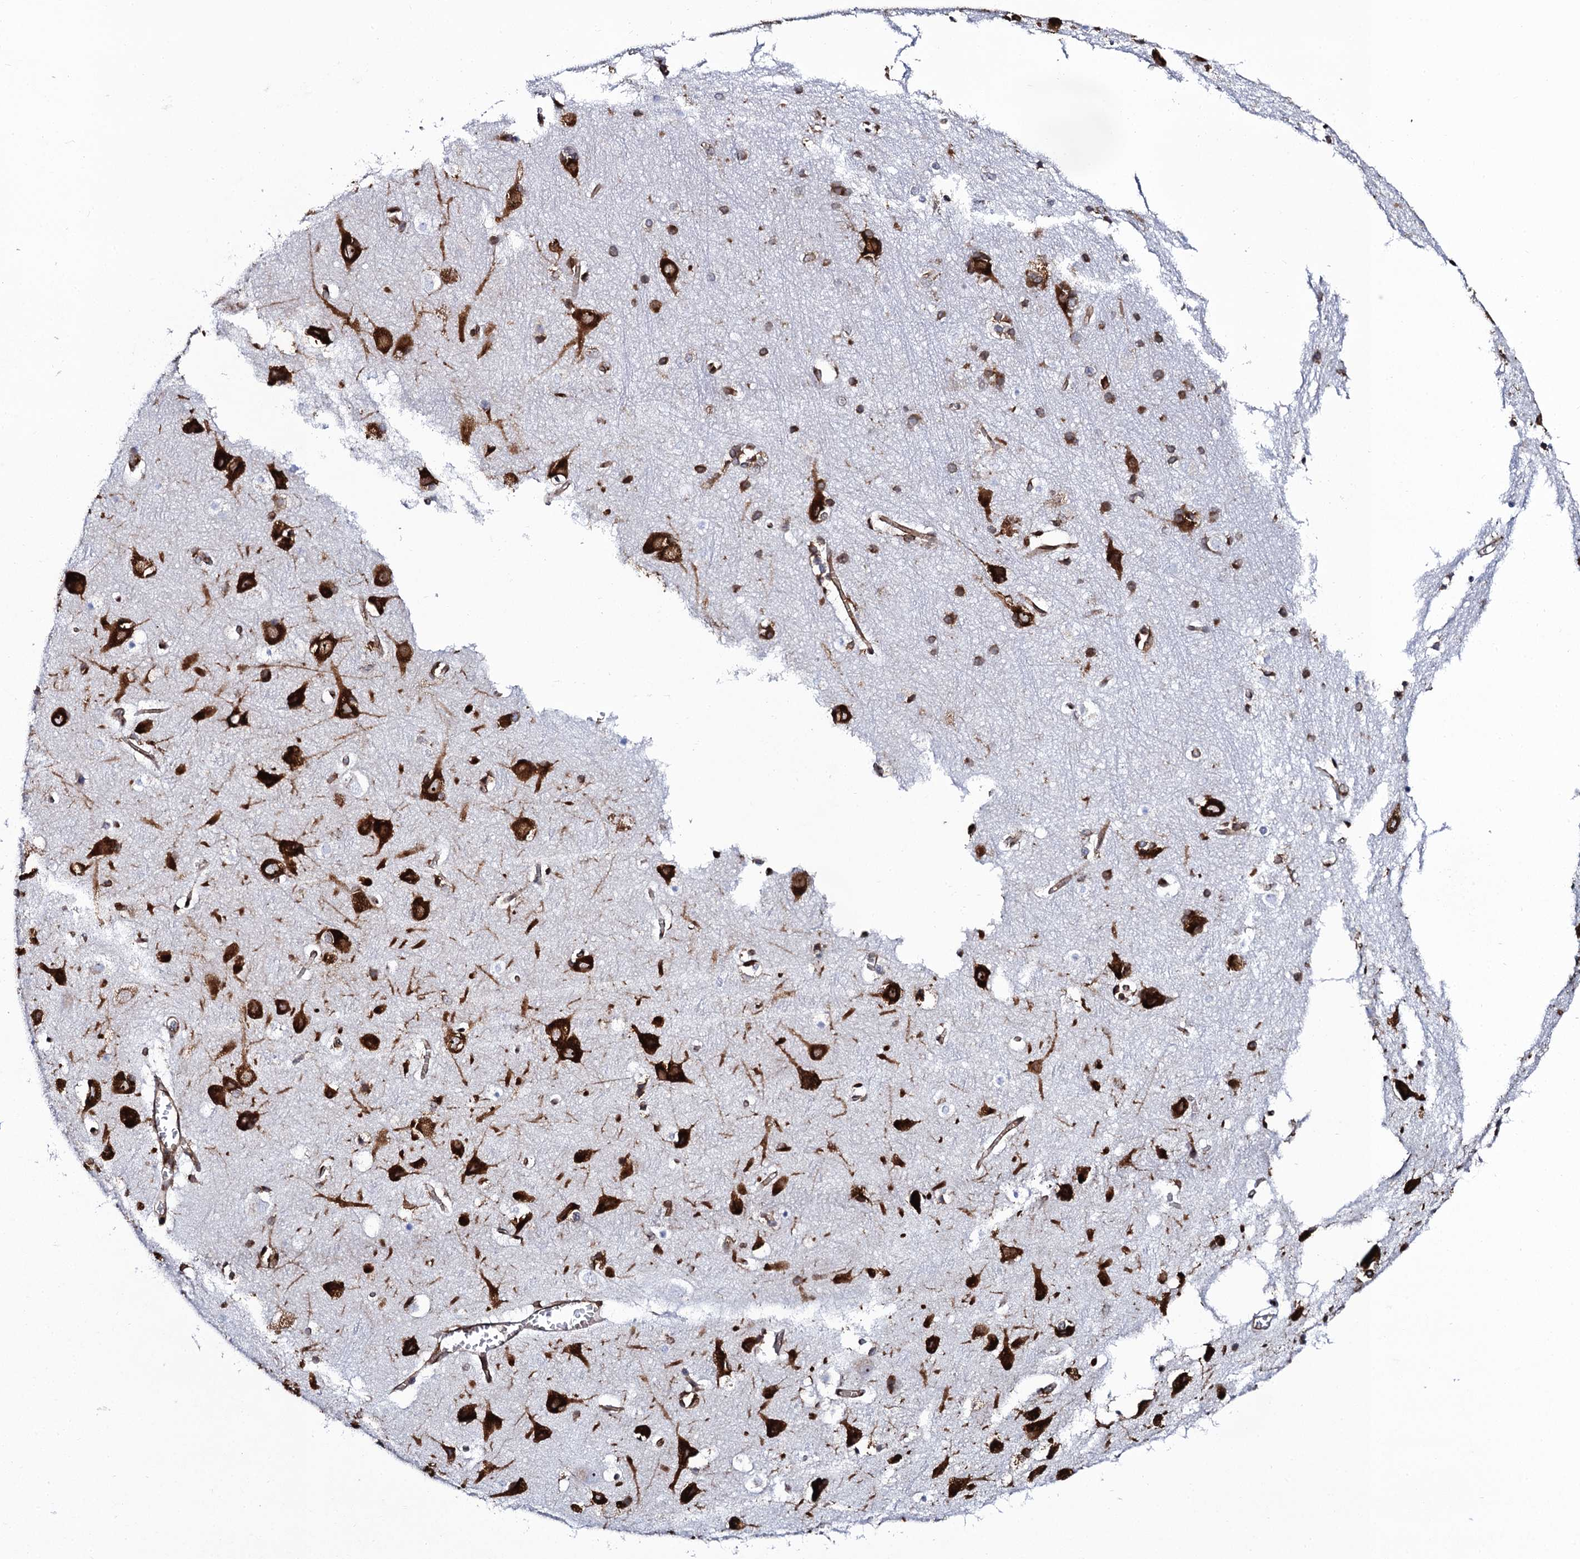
{"staining": {"intensity": "strong", "quantity": ">75%", "location": "cytoplasmic/membranous"}, "tissue": "cerebral cortex", "cell_type": "Endothelial cells", "image_type": "normal", "snomed": [{"axis": "morphology", "description": "Normal tissue, NOS"}, {"axis": "topography", "description": "Cerebral cortex"}], "caption": "Immunohistochemical staining of benign cerebral cortex reveals >75% levels of strong cytoplasmic/membranous protein positivity in approximately >75% of endothelial cells.", "gene": "SPTY2D1", "patient": {"sex": "male", "age": 54}}